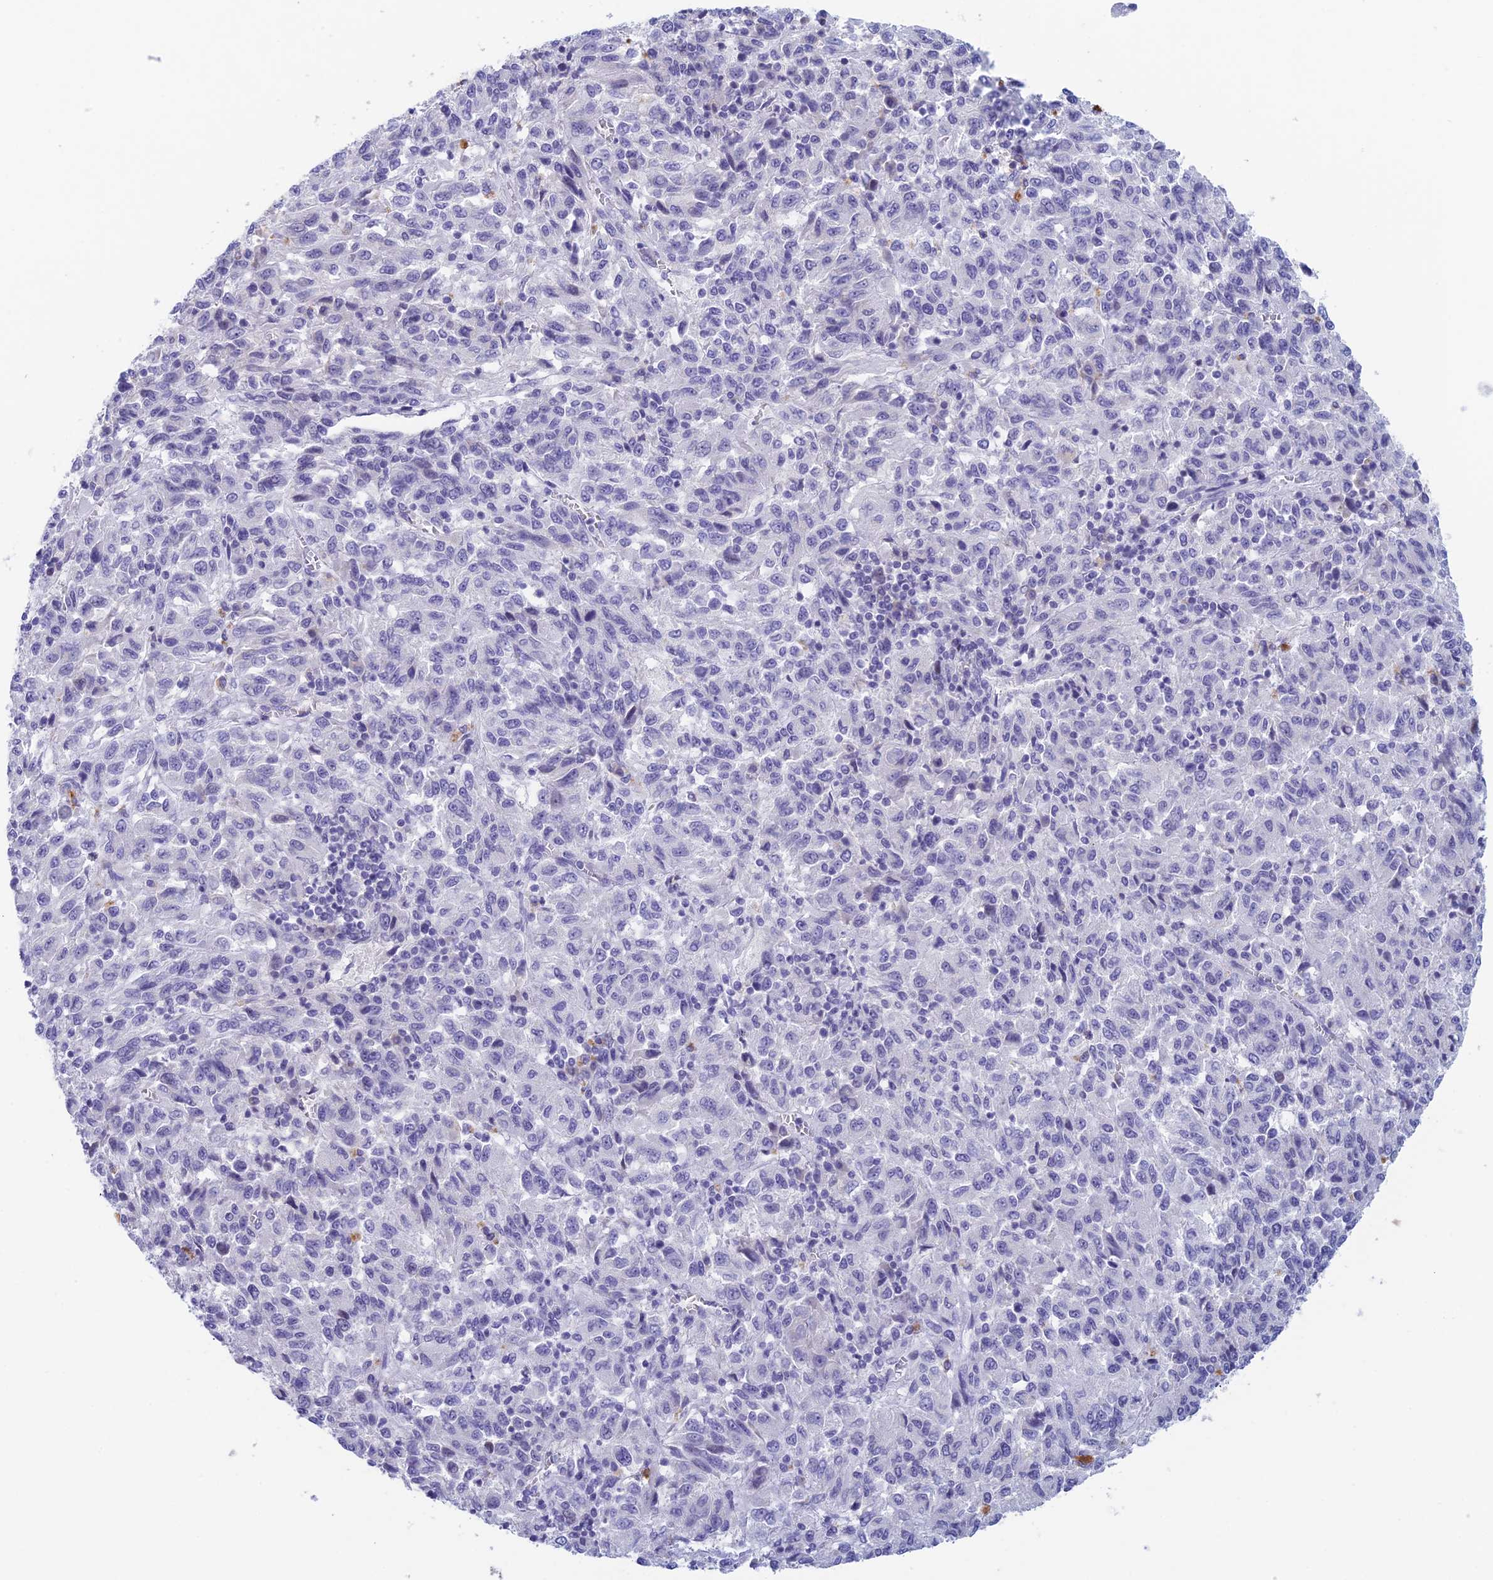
{"staining": {"intensity": "negative", "quantity": "none", "location": "none"}, "tissue": "melanoma", "cell_type": "Tumor cells", "image_type": "cancer", "snomed": [{"axis": "morphology", "description": "Malignant melanoma, Metastatic site"}, {"axis": "topography", "description": "Lung"}], "caption": "Protein analysis of malignant melanoma (metastatic site) demonstrates no significant staining in tumor cells. Brightfield microscopy of immunohistochemistry (IHC) stained with DAB (3,3'-diaminobenzidine) (brown) and hematoxylin (blue), captured at high magnification.", "gene": "REXO5", "patient": {"sex": "male", "age": 64}}